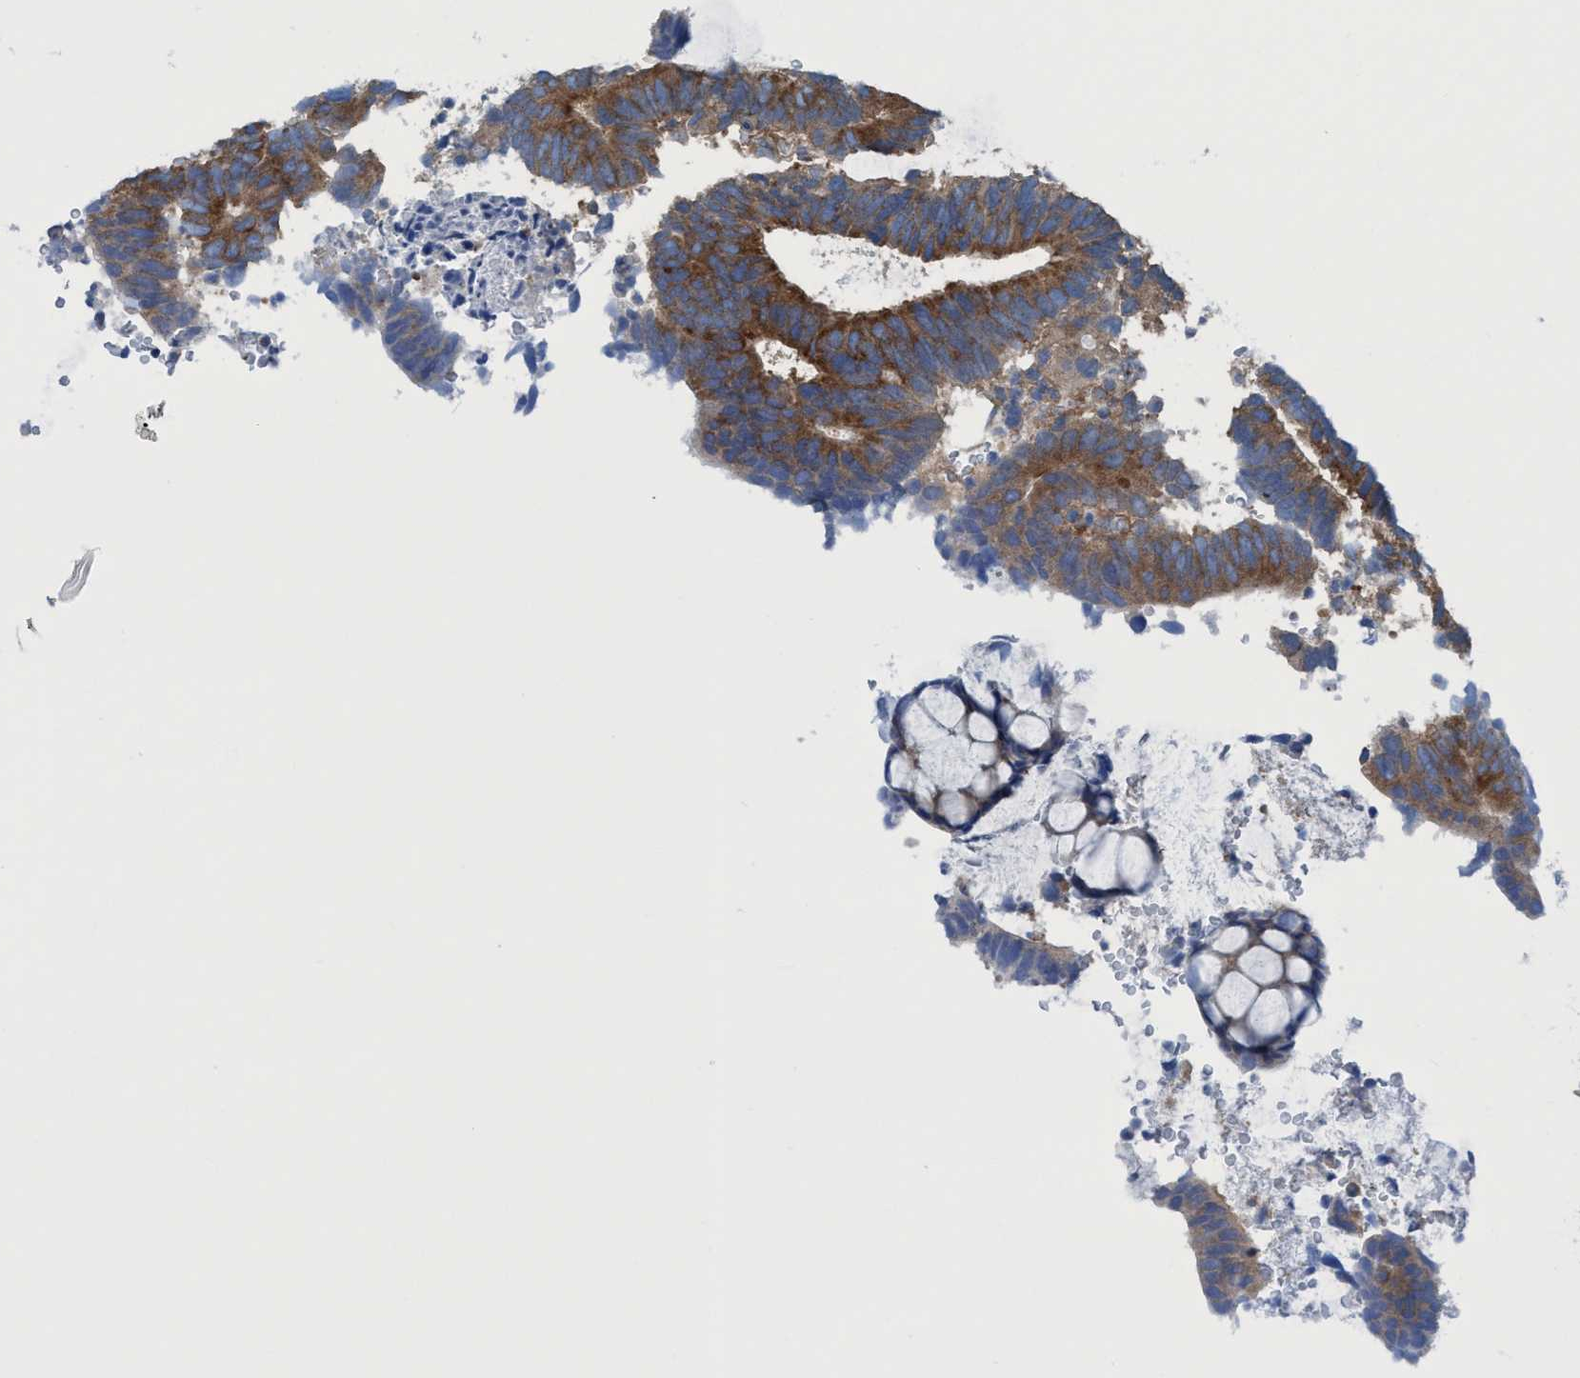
{"staining": {"intensity": "moderate", "quantity": ">75%", "location": "cytoplasmic/membranous"}, "tissue": "colorectal cancer", "cell_type": "Tumor cells", "image_type": "cancer", "snomed": [{"axis": "morphology", "description": "Adenocarcinoma, NOS"}, {"axis": "topography", "description": "Colon"}], "caption": "Protein expression analysis of human adenocarcinoma (colorectal) reveals moderate cytoplasmic/membranous positivity in about >75% of tumor cells.", "gene": "NMT1", "patient": {"sex": "male", "age": 56}}